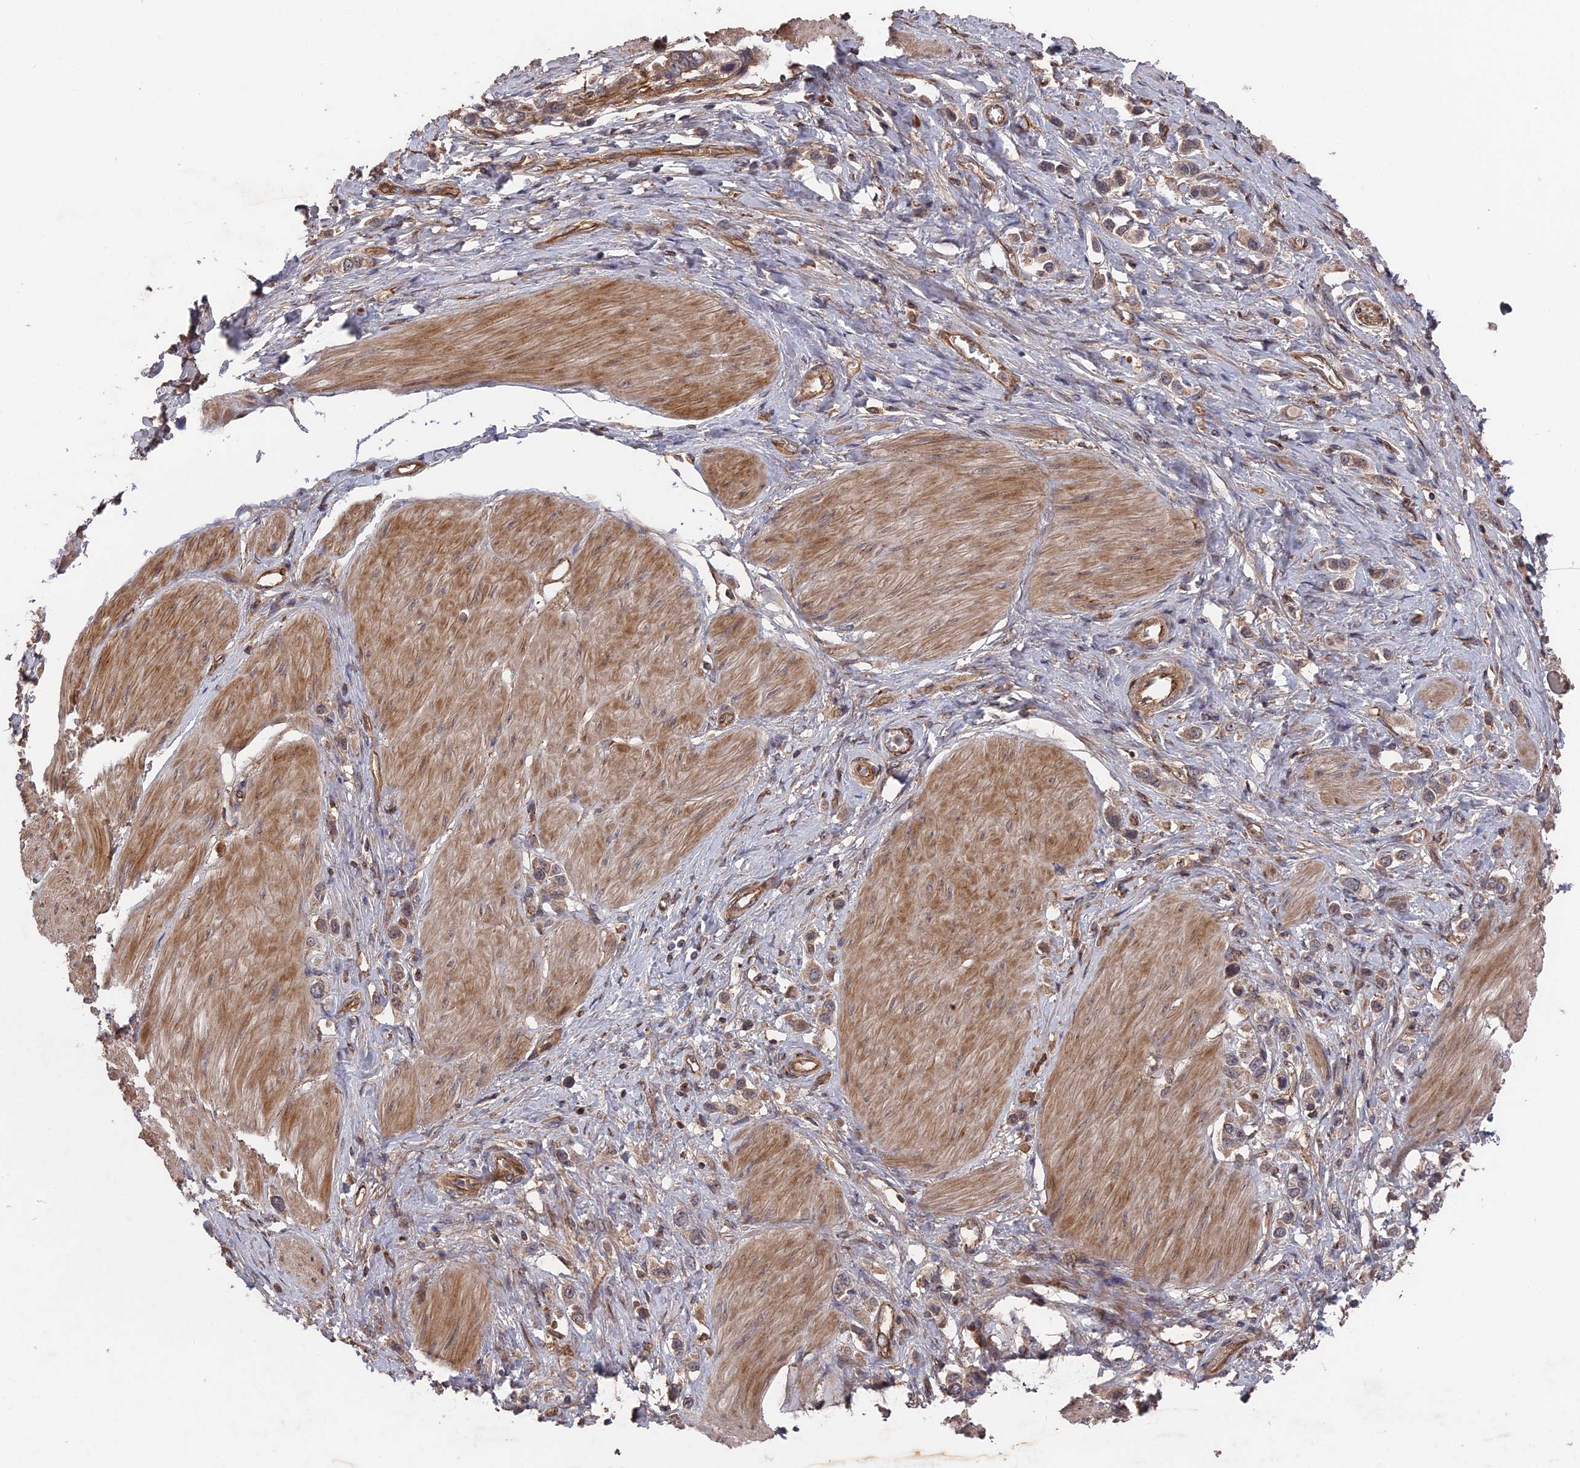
{"staining": {"intensity": "weak", "quantity": ">75%", "location": "cytoplasmic/membranous"}, "tissue": "stomach cancer", "cell_type": "Tumor cells", "image_type": "cancer", "snomed": [{"axis": "morphology", "description": "Normal tissue, NOS"}, {"axis": "morphology", "description": "Adenocarcinoma, NOS"}, {"axis": "topography", "description": "Stomach, upper"}, {"axis": "topography", "description": "Stomach"}], "caption": "The immunohistochemical stain shows weak cytoplasmic/membranous staining in tumor cells of stomach cancer (adenocarcinoma) tissue.", "gene": "DEF8", "patient": {"sex": "female", "age": 65}}